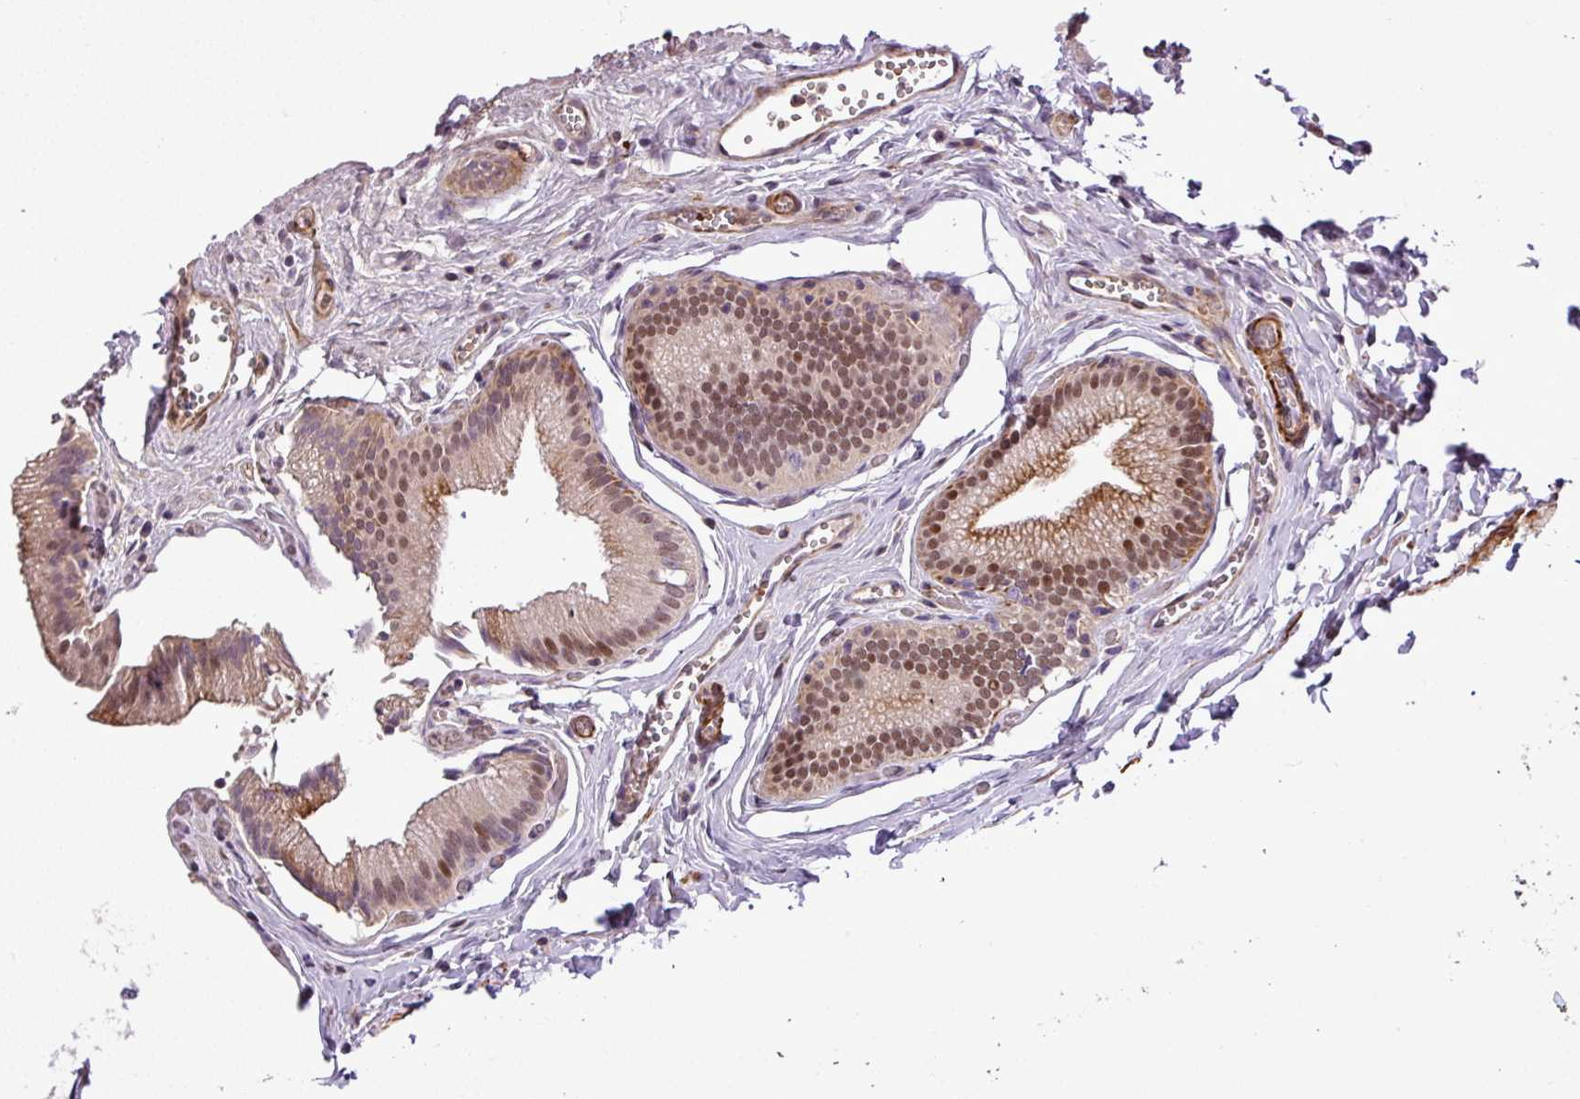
{"staining": {"intensity": "moderate", "quantity": "25%-75%", "location": "cytoplasmic/membranous,nuclear"}, "tissue": "gallbladder", "cell_type": "Glandular cells", "image_type": "normal", "snomed": [{"axis": "morphology", "description": "Normal tissue, NOS"}, {"axis": "topography", "description": "Gallbladder"}, {"axis": "topography", "description": "Peripheral nerve tissue"}], "caption": "The photomicrograph reveals a brown stain indicating the presence of a protein in the cytoplasmic/membranous,nuclear of glandular cells in gallbladder.", "gene": "NBEAL2", "patient": {"sex": "male", "age": 17}}